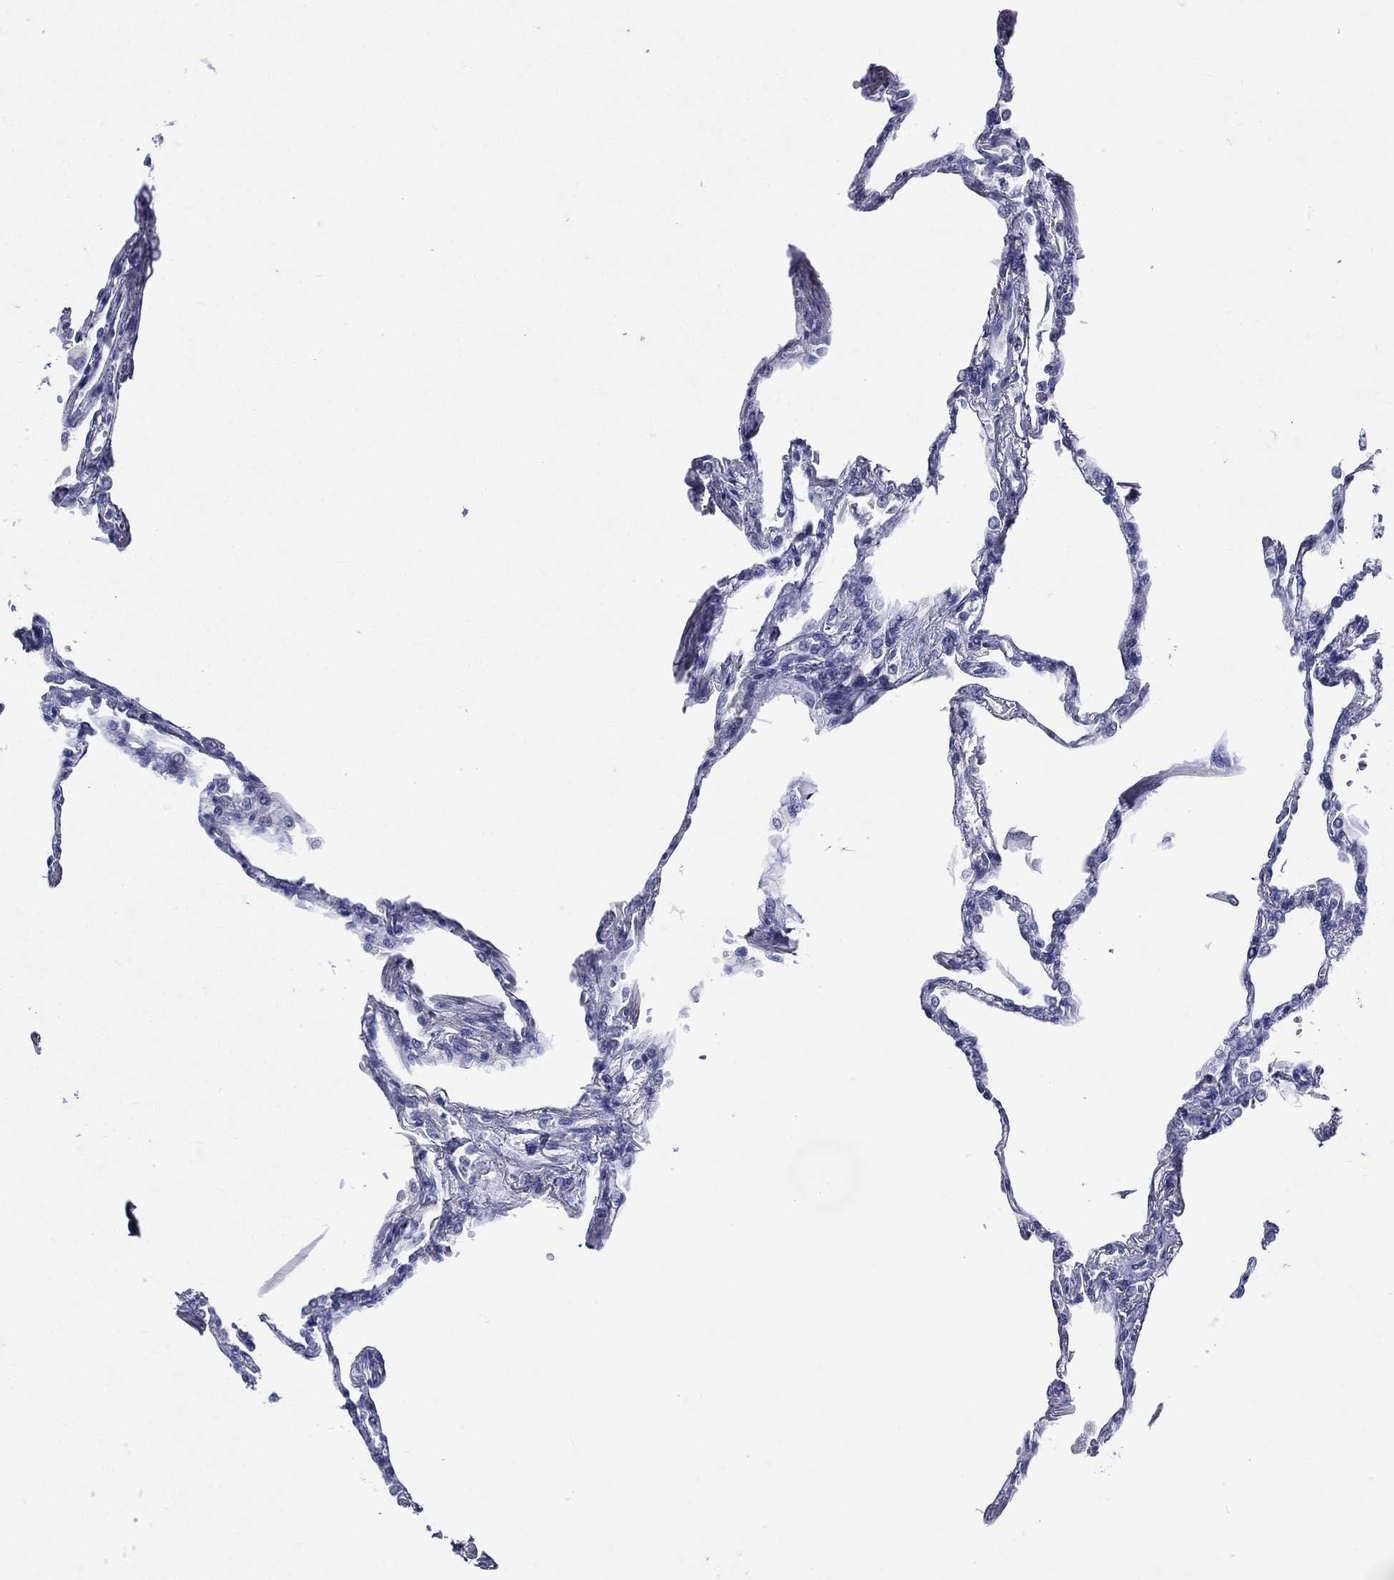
{"staining": {"intensity": "negative", "quantity": "none", "location": "none"}, "tissue": "lung", "cell_type": "Alveolar cells", "image_type": "normal", "snomed": [{"axis": "morphology", "description": "Normal tissue, NOS"}, {"axis": "topography", "description": "Lung"}], "caption": "A photomicrograph of lung stained for a protein demonstrates no brown staining in alveolar cells. The staining was performed using DAB (3,3'-diaminobenzidine) to visualize the protein expression in brown, while the nuclei were stained in blue with hematoxylin (Magnification: 20x).", "gene": "TGM1", "patient": {"sex": "male", "age": 78}}